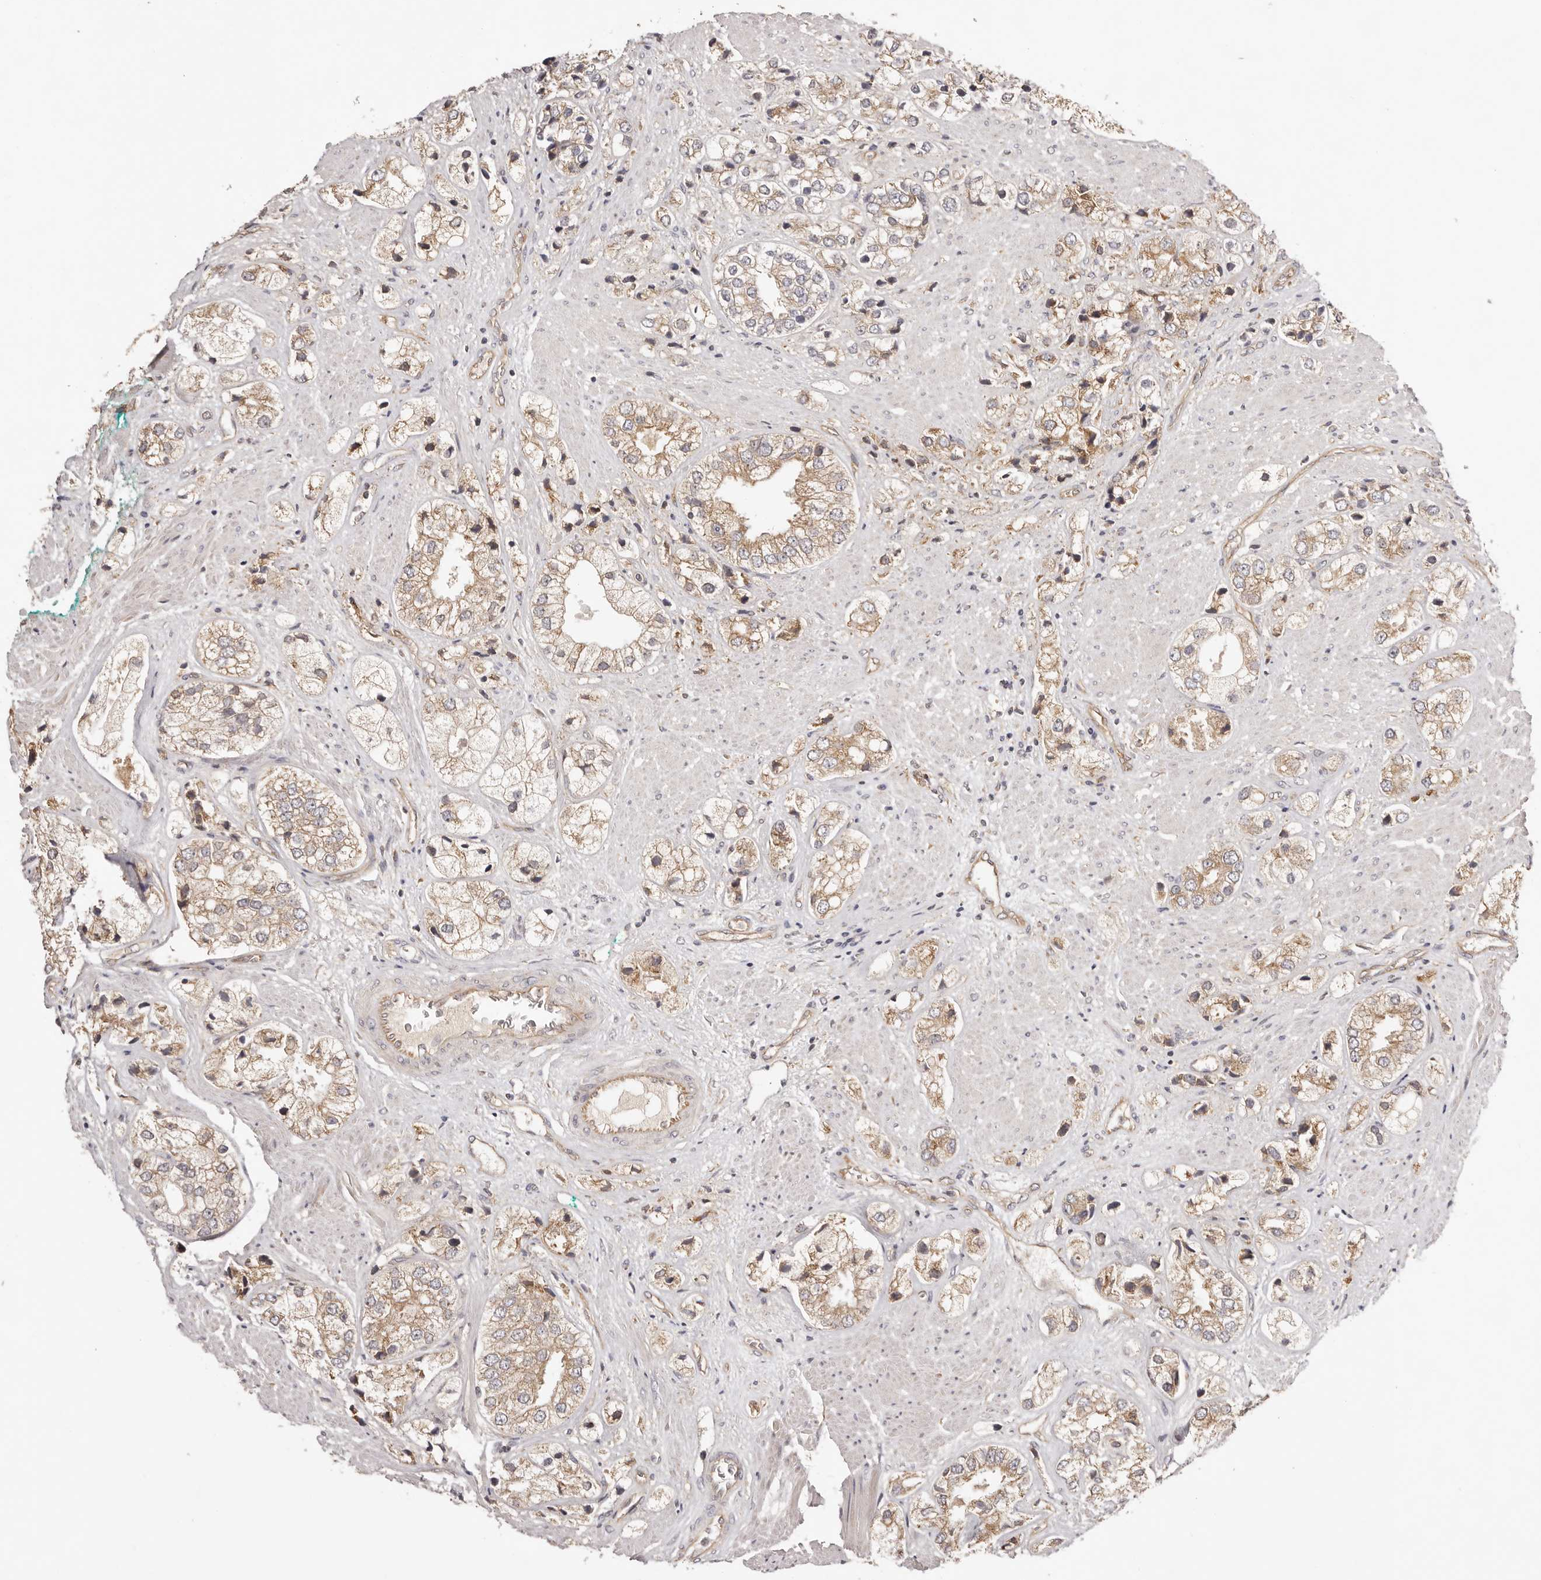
{"staining": {"intensity": "weak", "quantity": ">75%", "location": "cytoplasmic/membranous"}, "tissue": "prostate cancer", "cell_type": "Tumor cells", "image_type": "cancer", "snomed": [{"axis": "morphology", "description": "Adenocarcinoma, High grade"}, {"axis": "topography", "description": "Prostate"}], "caption": "Immunohistochemical staining of human prostate cancer displays weak cytoplasmic/membranous protein expression in about >75% of tumor cells. The staining was performed using DAB (3,3'-diaminobenzidine) to visualize the protein expression in brown, while the nuclei were stained in blue with hematoxylin (Magnification: 20x).", "gene": "UBR2", "patient": {"sex": "male", "age": 50}}